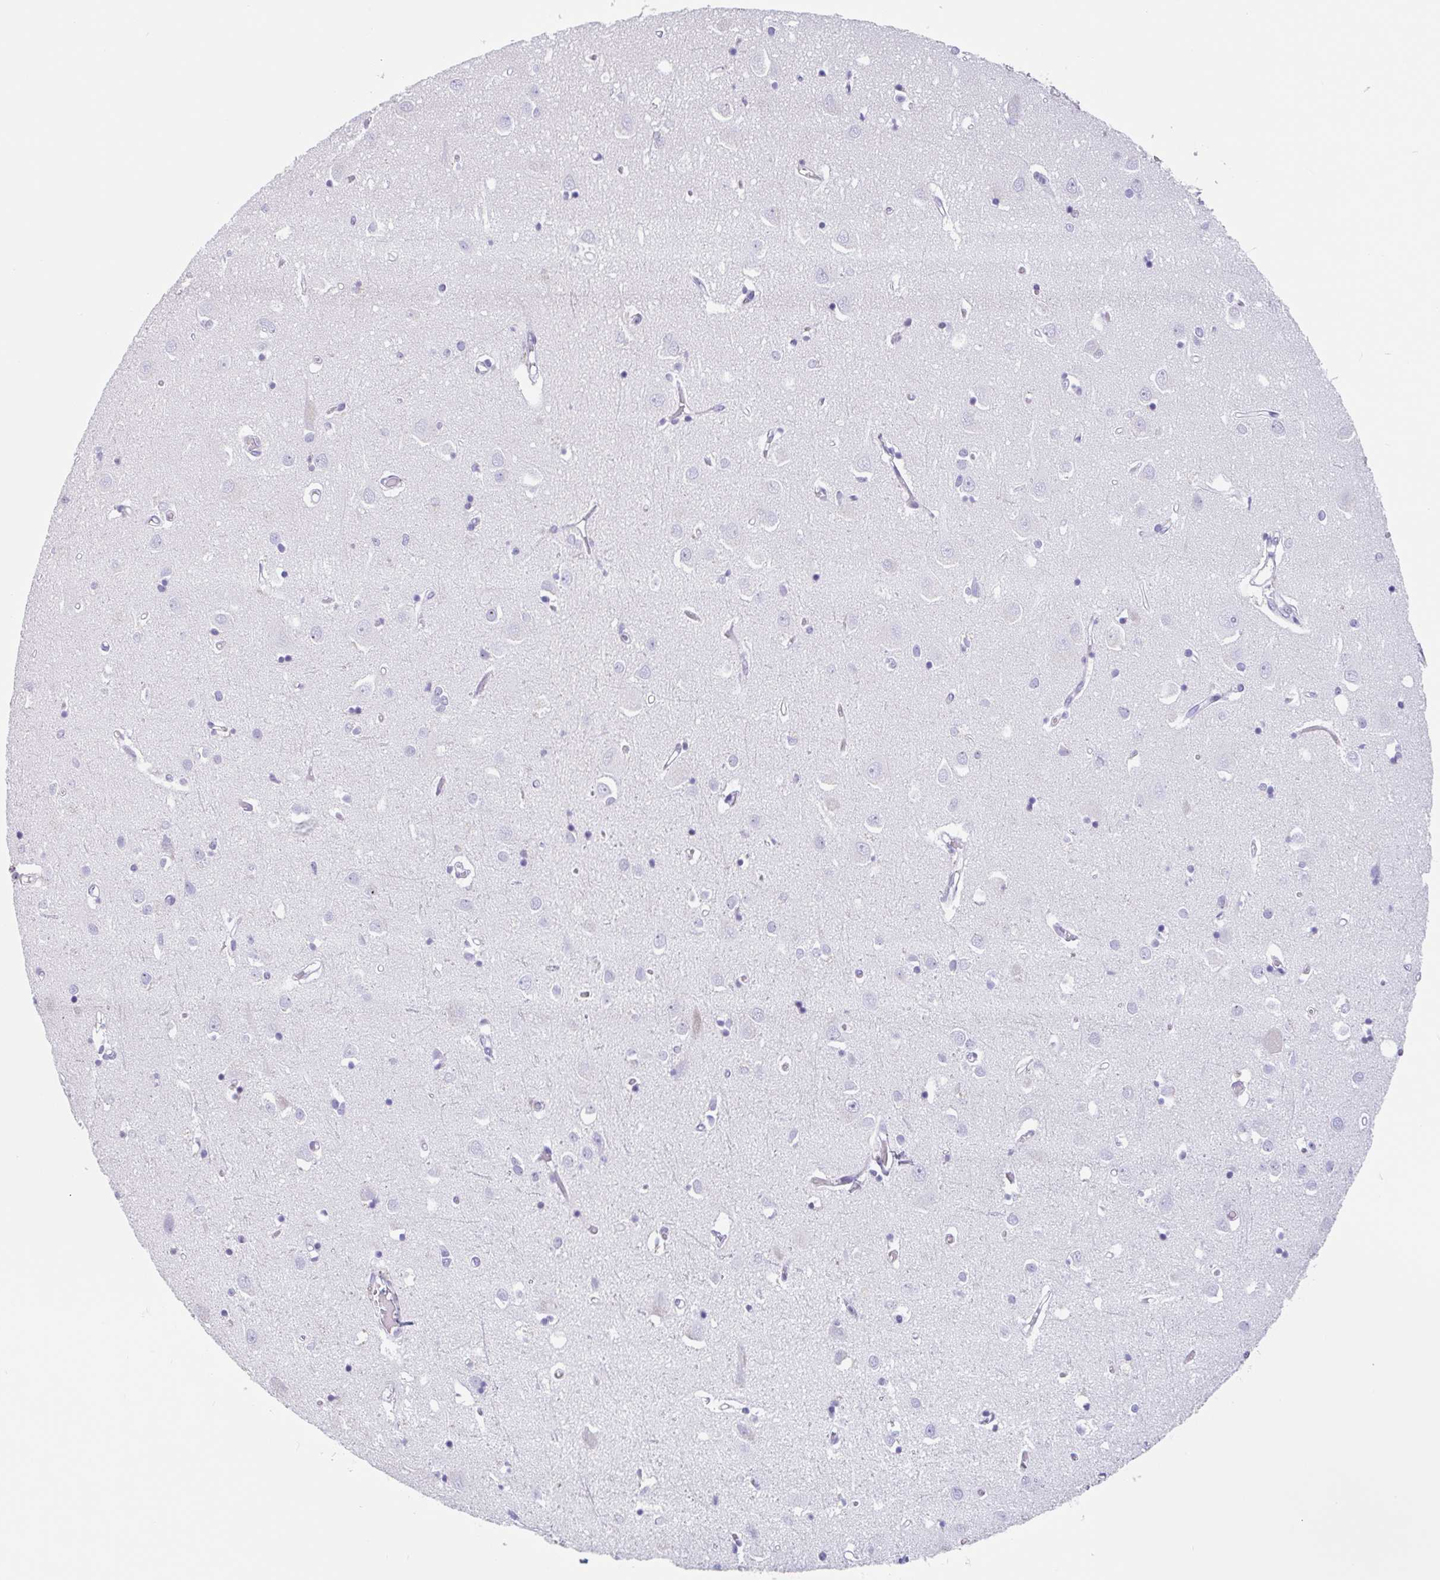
{"staining": {"intensity": "negative", "quantity": "none", "location": "none"}, "tissue": "cerebral cortex", "cell_type": "Endothelial cells", "image_type": "normal", "snomed": [{"axis": "morphology", "description": "Normal tissue, NOS"}, {"axis": "topography", "description": "Cerebral cortex"}], "caption": "DAB immunohistochemical staining of normal cerebral cortex exhibits no significant expression in endothelial cells. (DAB immunohistochemistry, high magnification).", "gene": "LENG9", "patient": {"sex": "male", "age": 70}}